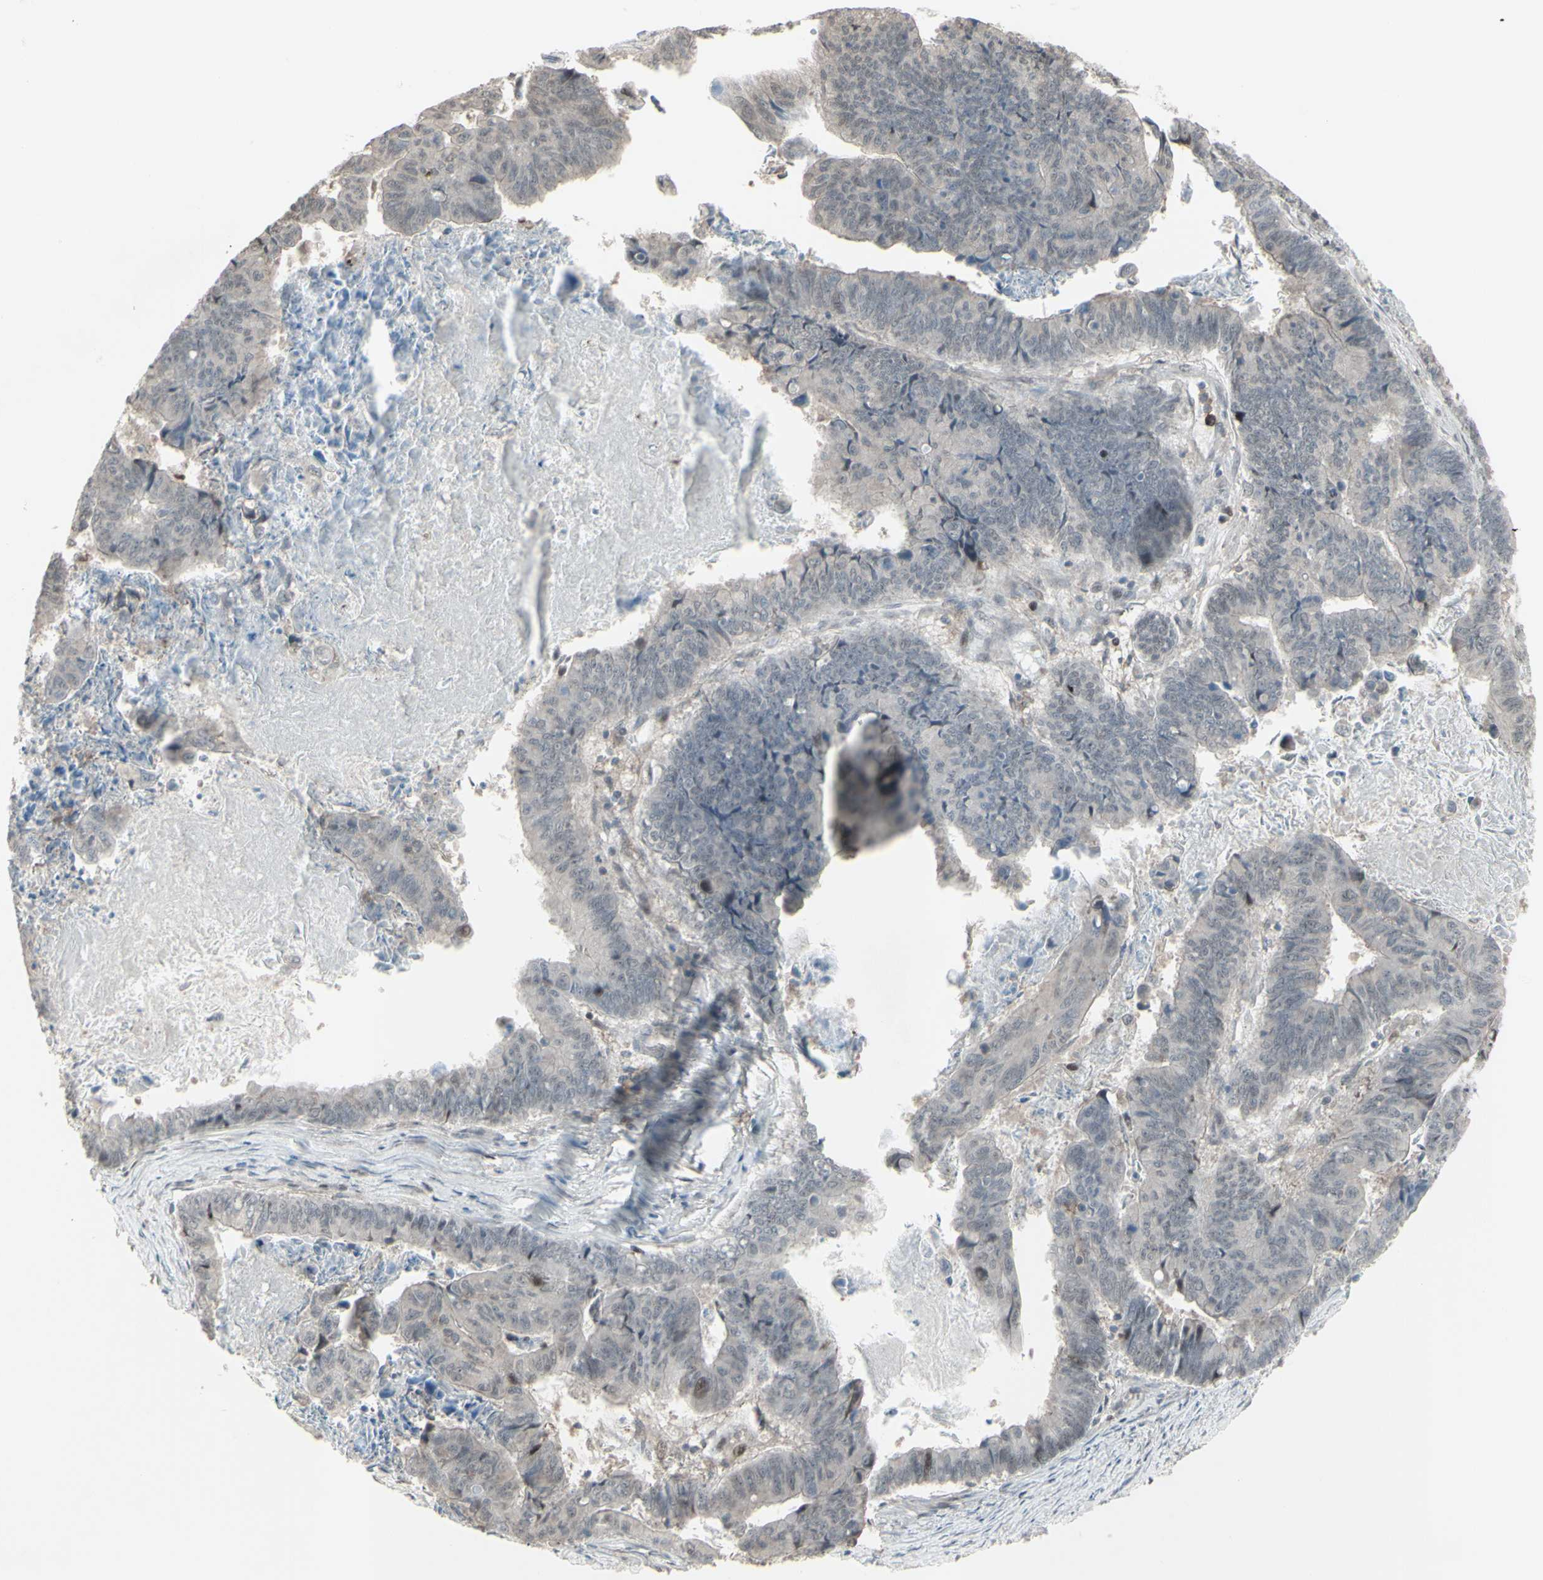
{"staining": {"intensity": "negative", "quantity": "none", "location": "none"}, "tissue": "stomach cancer", "cell_type": "Tumor cells", "image_type": "cancer", "snomed": [{"axis": "morphology", "description": "Adenocarcinoma, NOS"}, {"axis": "topography", "description": "Stomach, lower"}], "caption": "Stomach adenocarcinoma stained for a protein using immunohistochemistry (IHC) shows no positivity tumor cells.", "gene": "CD33", "patient": {"sex": "male", "age": 77}}